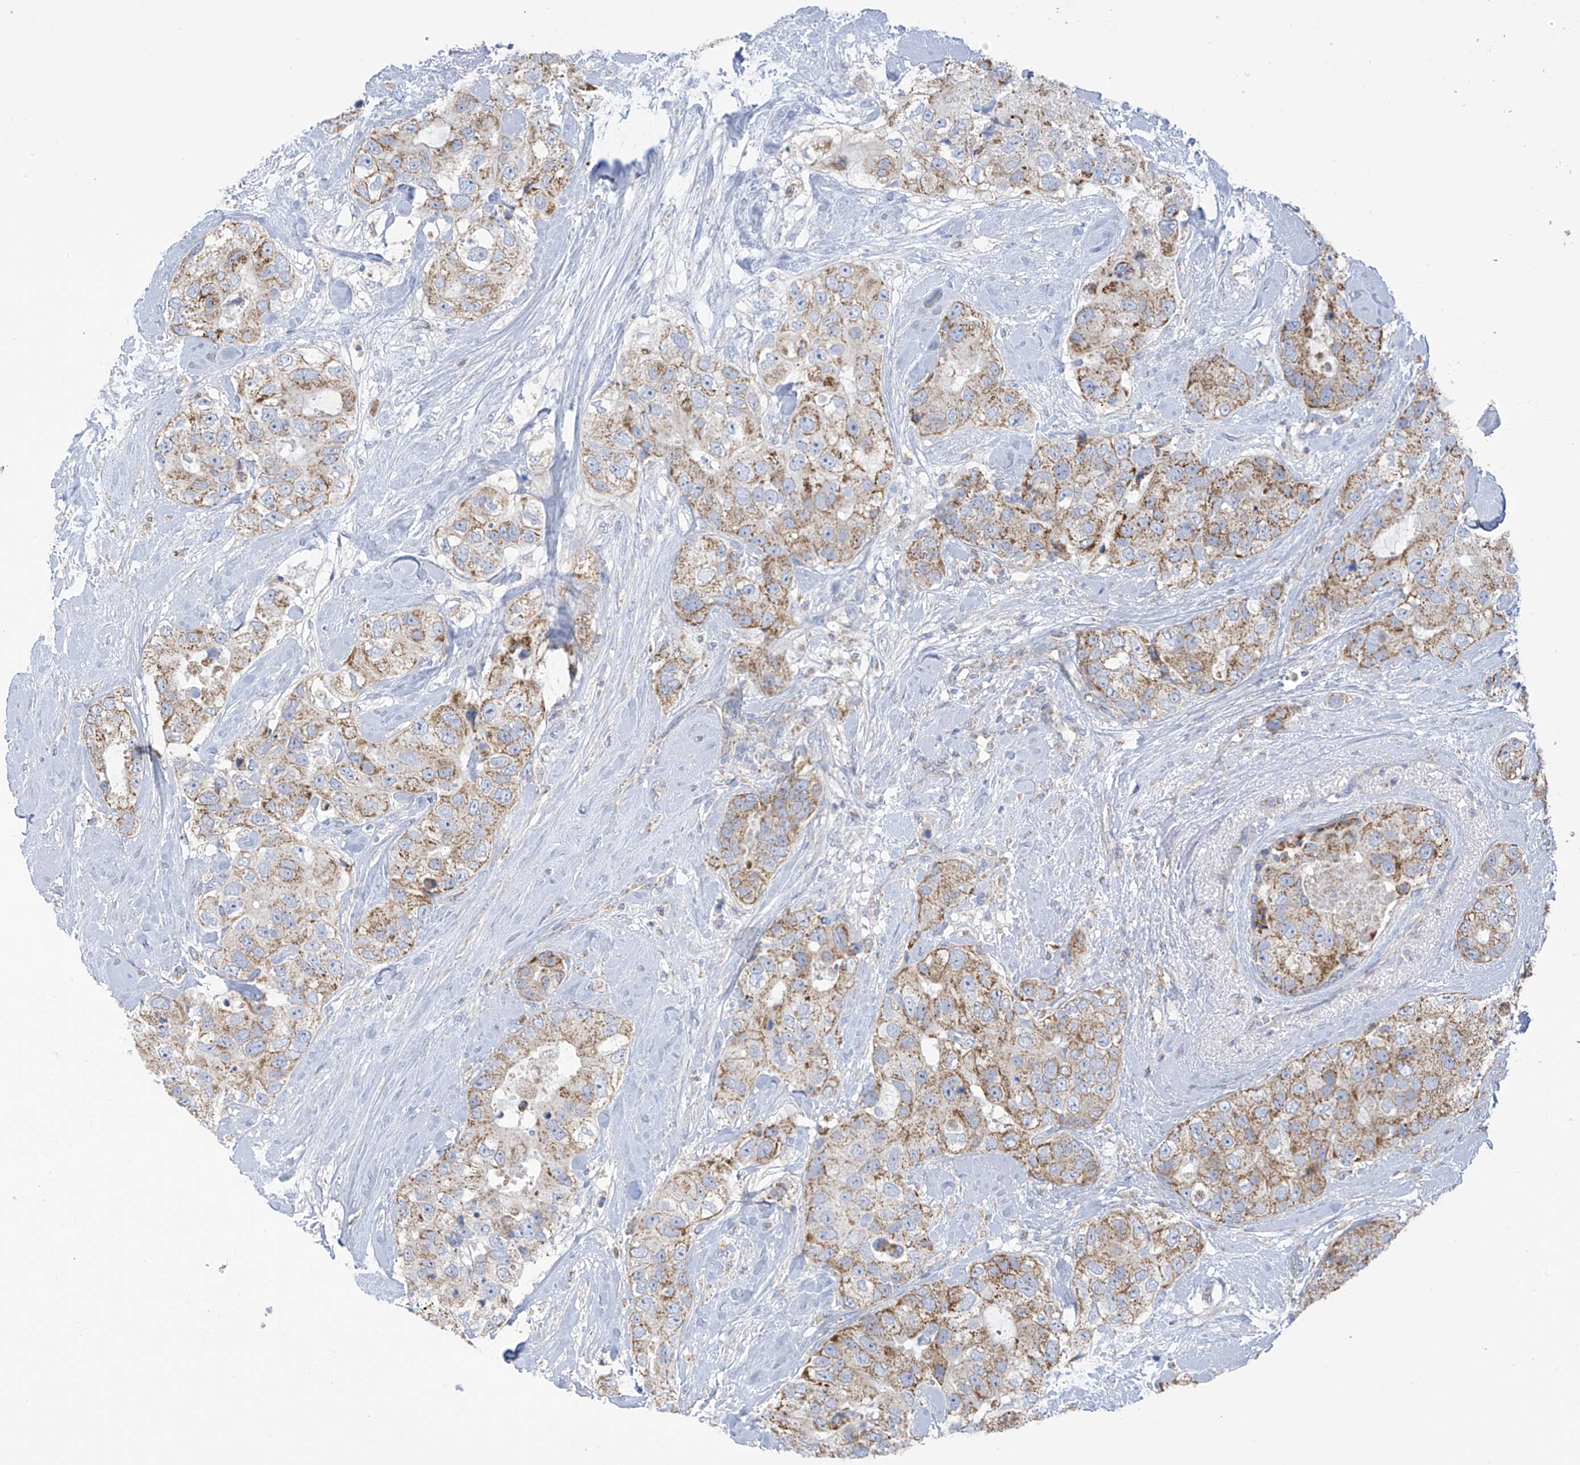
{"staining": {"intensity": "moderate", "quantity": ">75%", "location": "cytoplasmic/membranous"}, "tissue": "breast cancer", "cell_type": "Tumor cells", "image_type": "cancer", "snomed": [{"axis": "morphology", "description": "Duct carcinoma"}, {"axis": "topography", "description": "Breast"}], "caption": "Human breast cancer (invasive ductal carcinoma) stained with a protein marker shows moderate staining in tumor cells.", "gene": "PNPT1", "patient": {"sex": "female", "age": 62}}